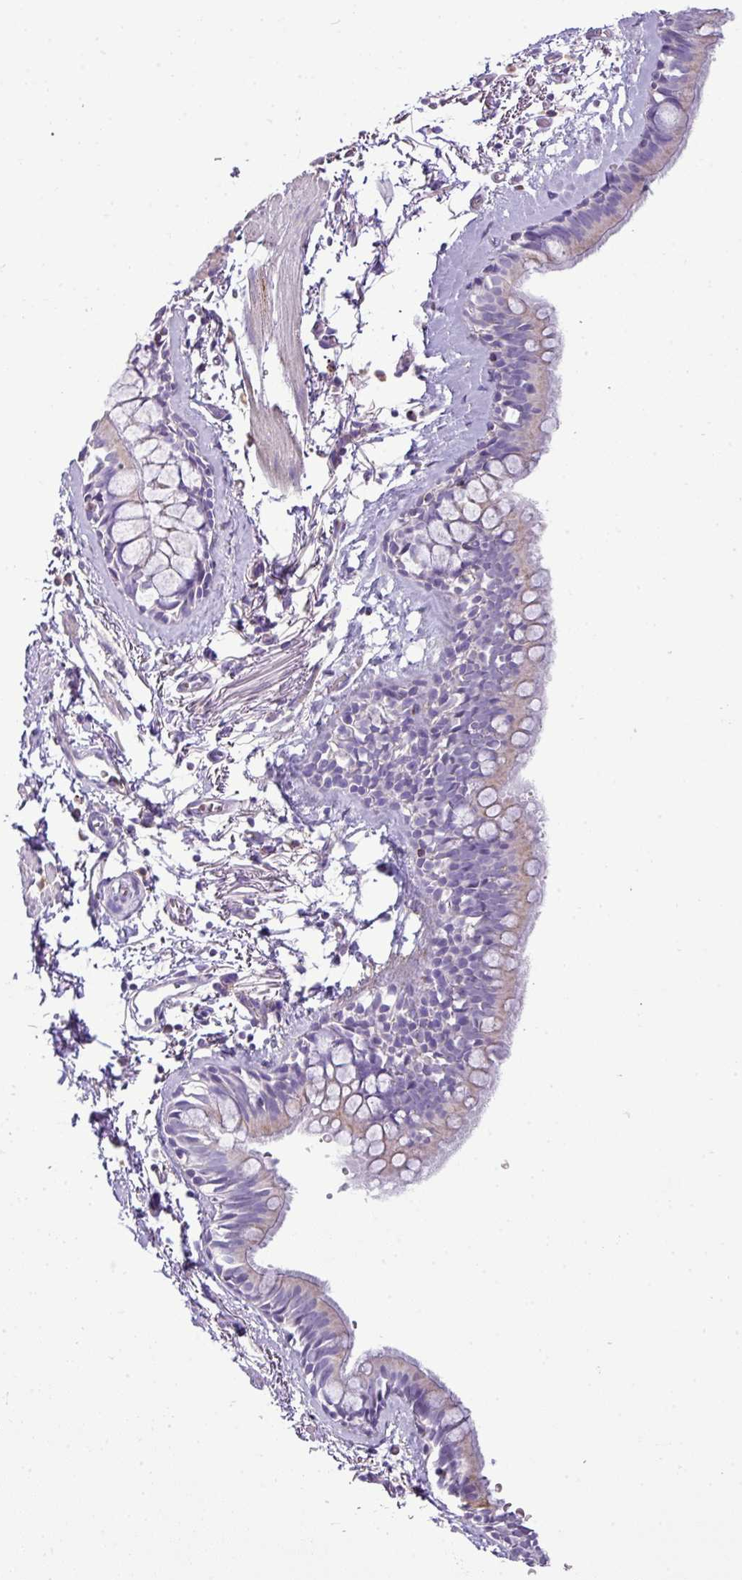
{"staining": {"intensity": "moderate", "quantity": "<25%", "location": "cytoplasmic/membranous"}, "tissue": "bronchus", "cell_type": "Respiratory epithelial cells", "image_type": "normal", "snomed": [{"axis": "morphology", "description": "Normal tissue, NOS"}, {"axis": "topography", "description": "Bronchus"}], "caption": "This photomicrograph shows normal bronchus stained with IHC to label a protein in brown. The cytoplasmic/membranous of respiratory epithelial cells show moderate positivity for the protein. Nuclei are counter-stained blue.", "gene": "PGAP4", "patient": {"sex": "male", "age": 67}}